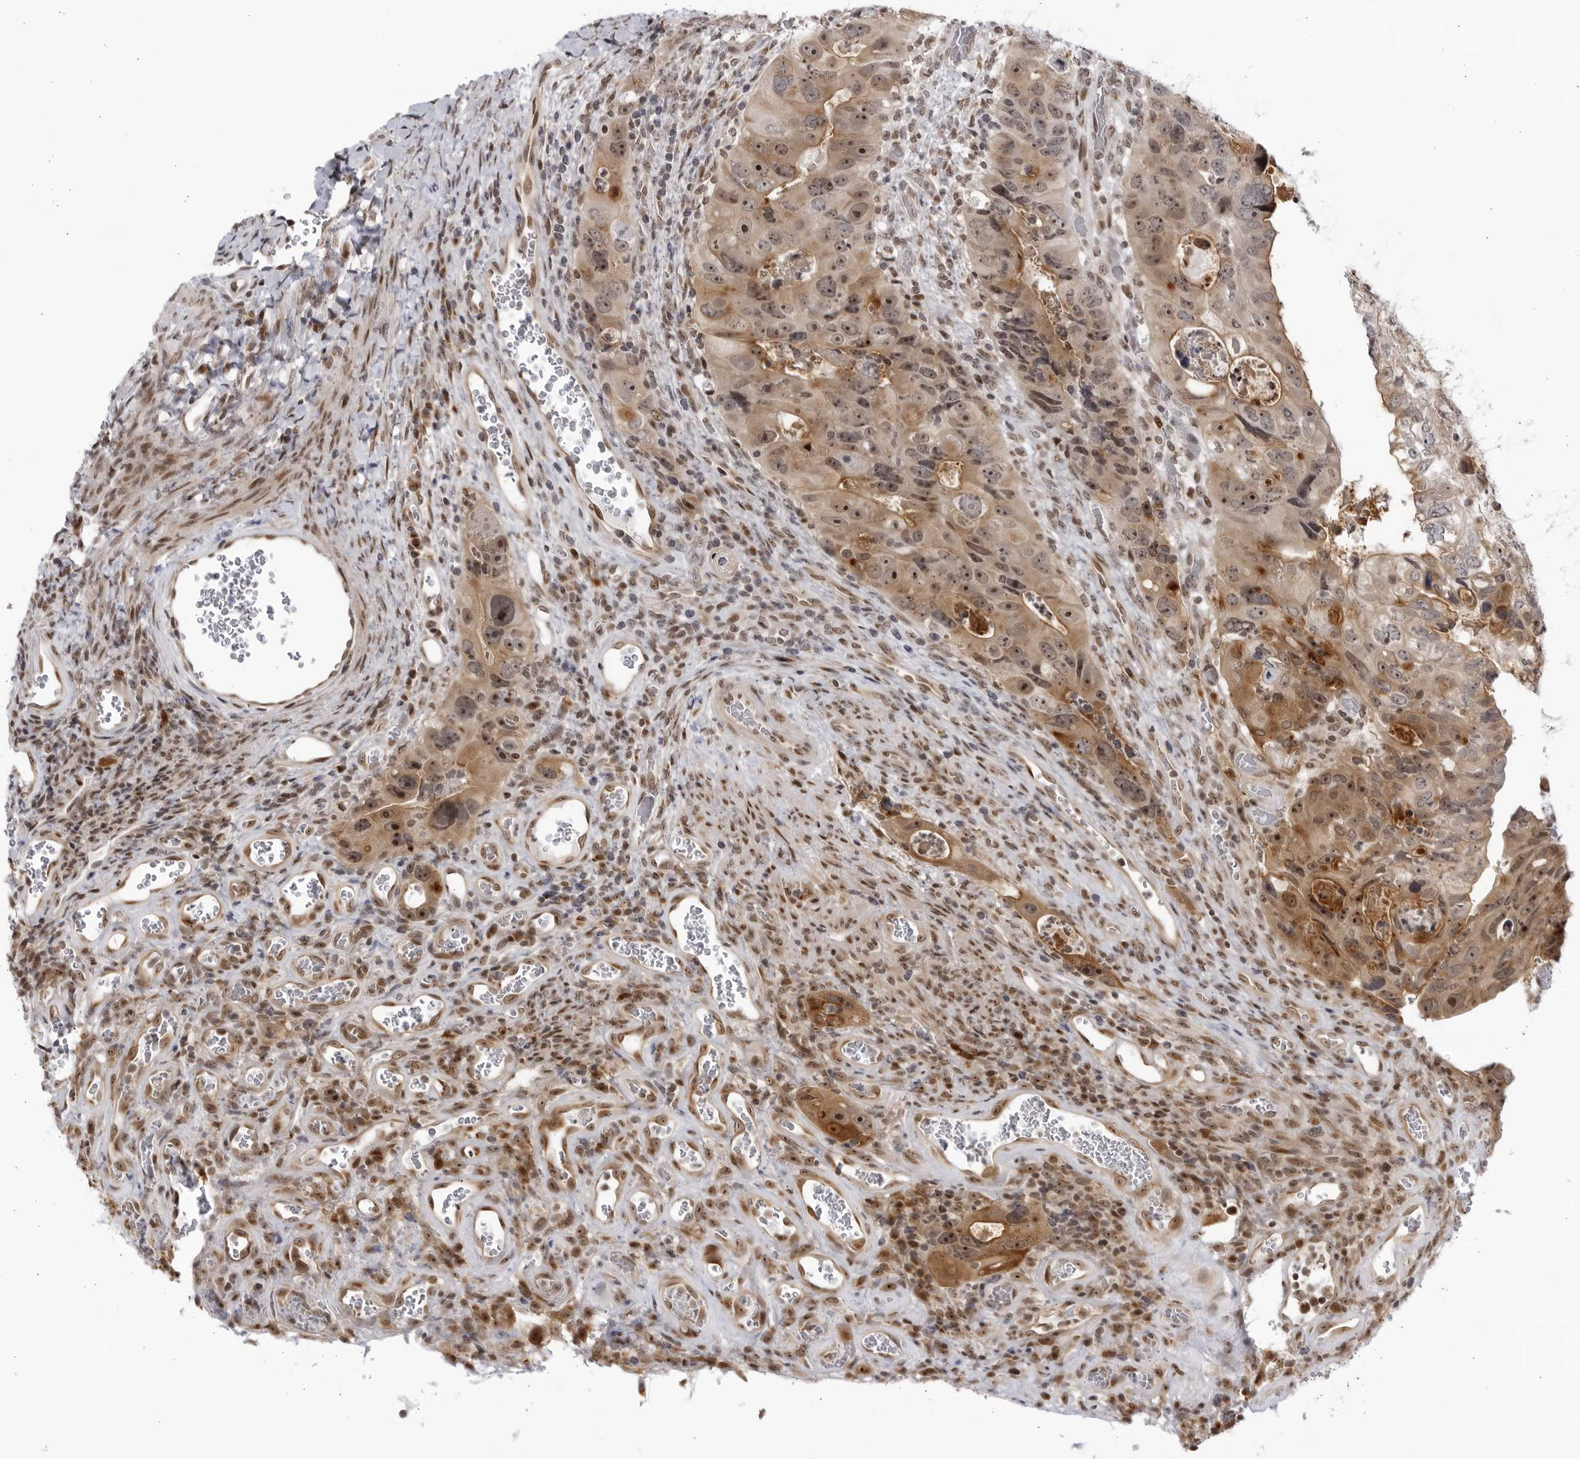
{"staining": {"intensity": "moderate", "quantity": ">75%", "location": "cytoplasmic/membranous,nuclear"}, "tissue": "colorectal cancer", "cell_type": "Tumor cells", "image_type": "cancer", "snomed": [{"axis": "morphology", "description": "Adenocarcinoma, NOS"}, {"axis": "topography", "description": "Rectum"}], "caption": "Protein staining displays moderate cytoplasmic/membranous and nuclear expression in about >75% of tumor cells in colorectal cancer. The staining is performed using DAB (3,3'-diaminobenzidine) brown chromogen to label protein expression. The nuclei are counter-stained blue using hematoxylin.", "gene": "RASGEF1C", "patient": {"sex": "male", "age": 59}}